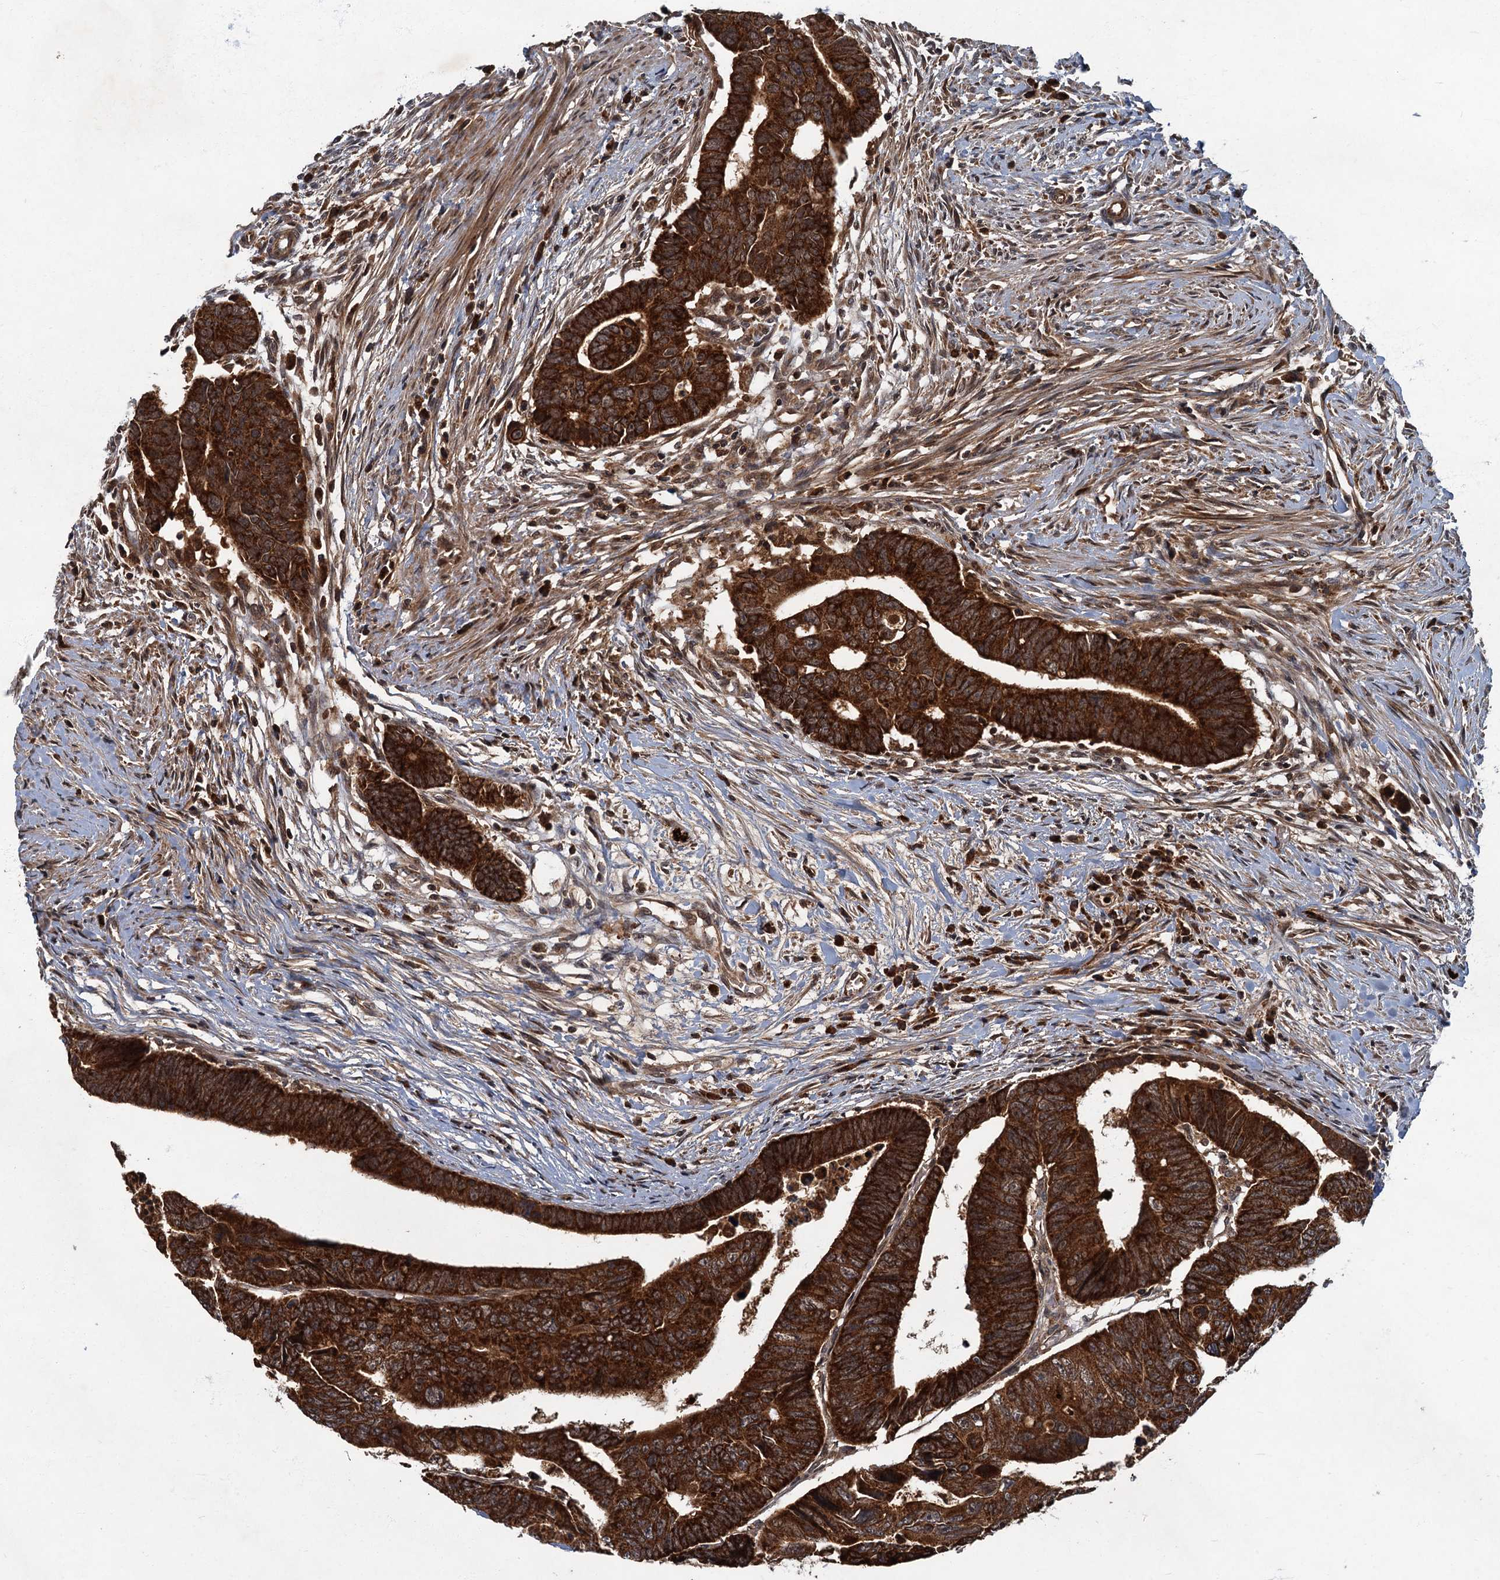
{"staining": {"intensity": "strong", "quantity": ">75%", "location": "cytoplasmic/membranous"}, "tissue": "colorectal cancer", "cell_type": "Tumor cells", "image_type": "cancer", "snomed": [{"axis": "morphology", "description": "Adenocarcinoma, NOS"}, {"axis": "topography", "description": "Rectum"}], "caption": "Adenocarcinoma (colorectal) stained for a protein (brown) demonstrates strong cytoplasmic/membranous positive positivity in approximately >75% of tumor cells.", "gene": "SLC11A2", "patient": {"sex": "female", "age": 65}}